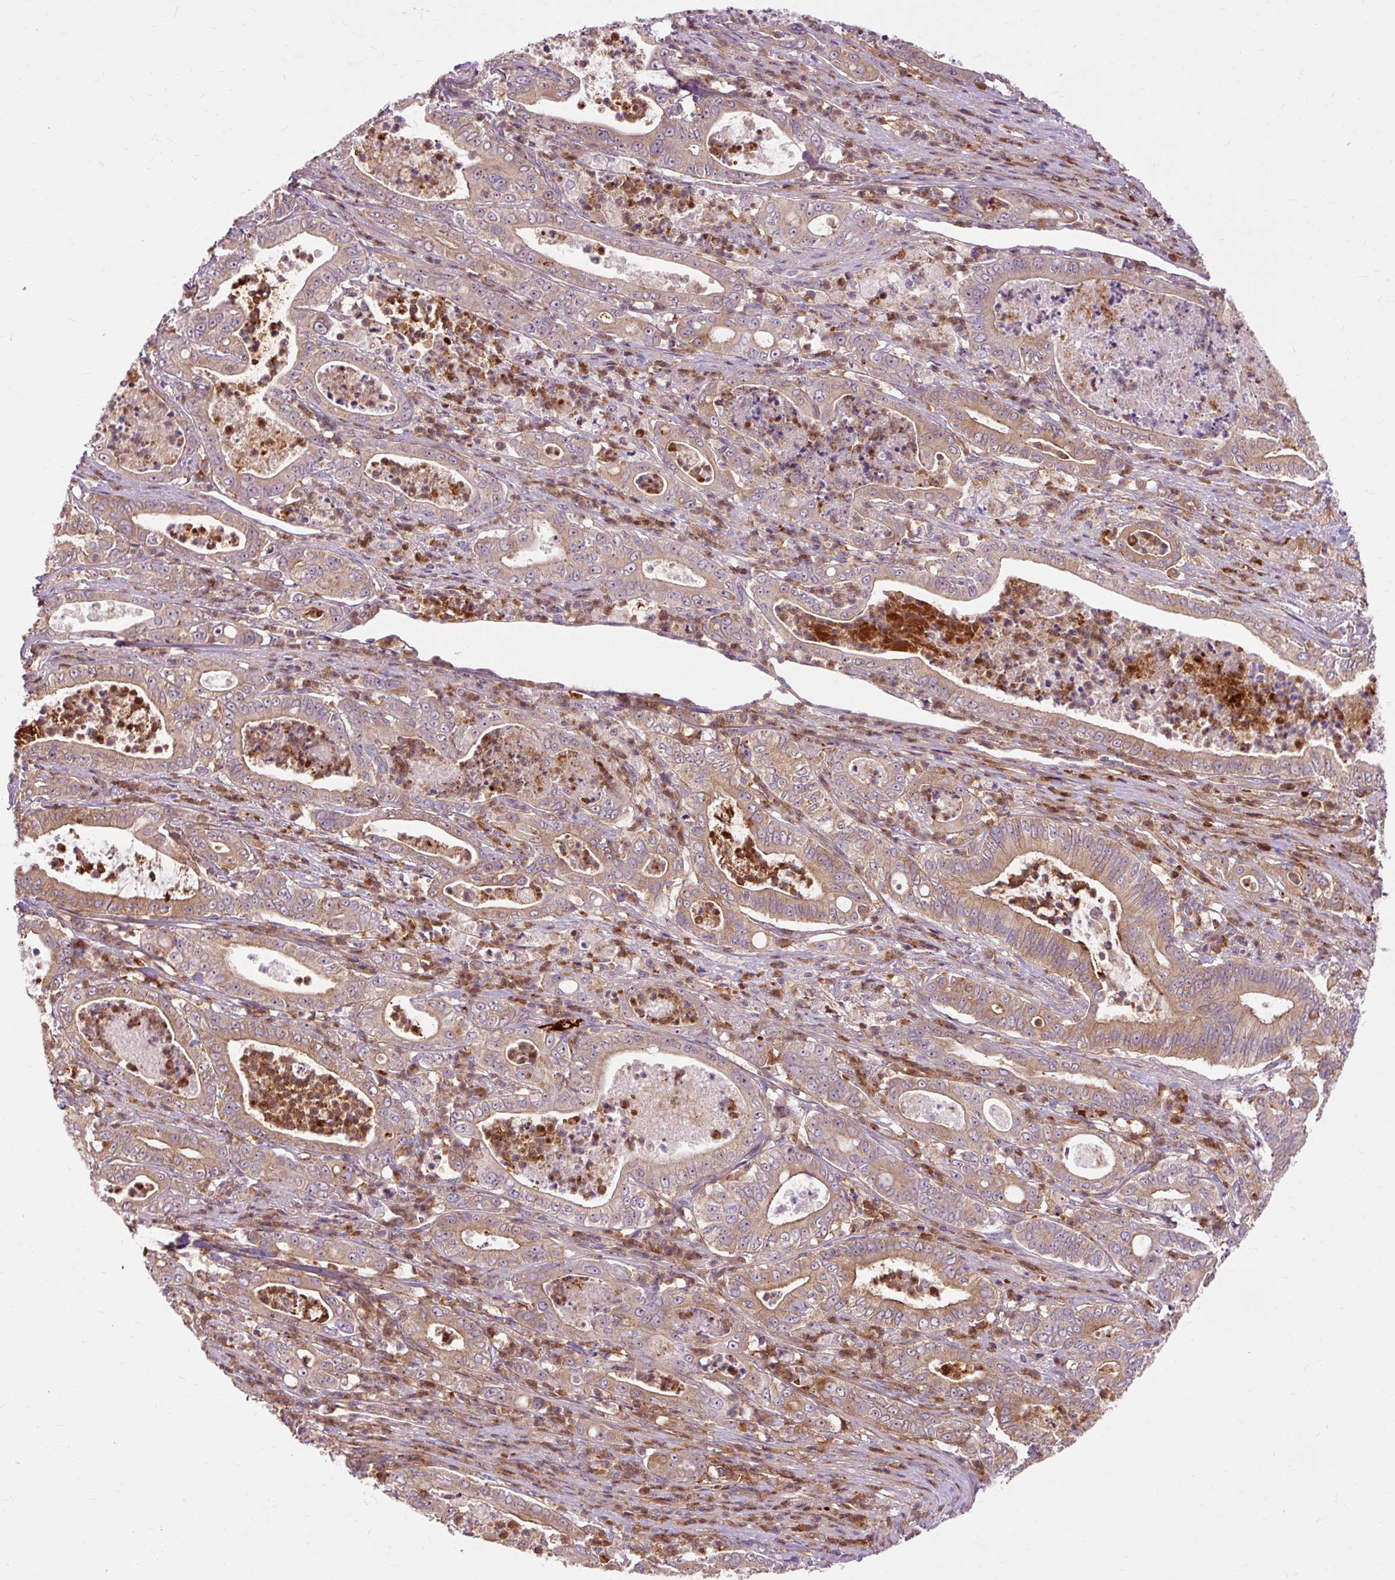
{"staining": {"intensity": "moderate", "quantity": ">75%", "location": "cytoplasmic/membranous"}, "tissue": "pancreatic cancer", "cell_type": "Tumor cells", "image_type": "cancer", "snomed": [{"axis": "morphology", "description": "Adenocarcinoma, NOS"}, {"axis": "topography", "description": "Pancreas"}], "caption": "Adenocarcinoma (pancreatic) tissue demonstrates moderate cytoplasmic/membranous positivity in approximately >75% of tumor cells Using DAB (brown) and hematoxylin (blue) stains, captured at high magnification using brightfield microscopy.", "gene": "CEBPZ", "patient": {"sex": "male", "age": 71}}